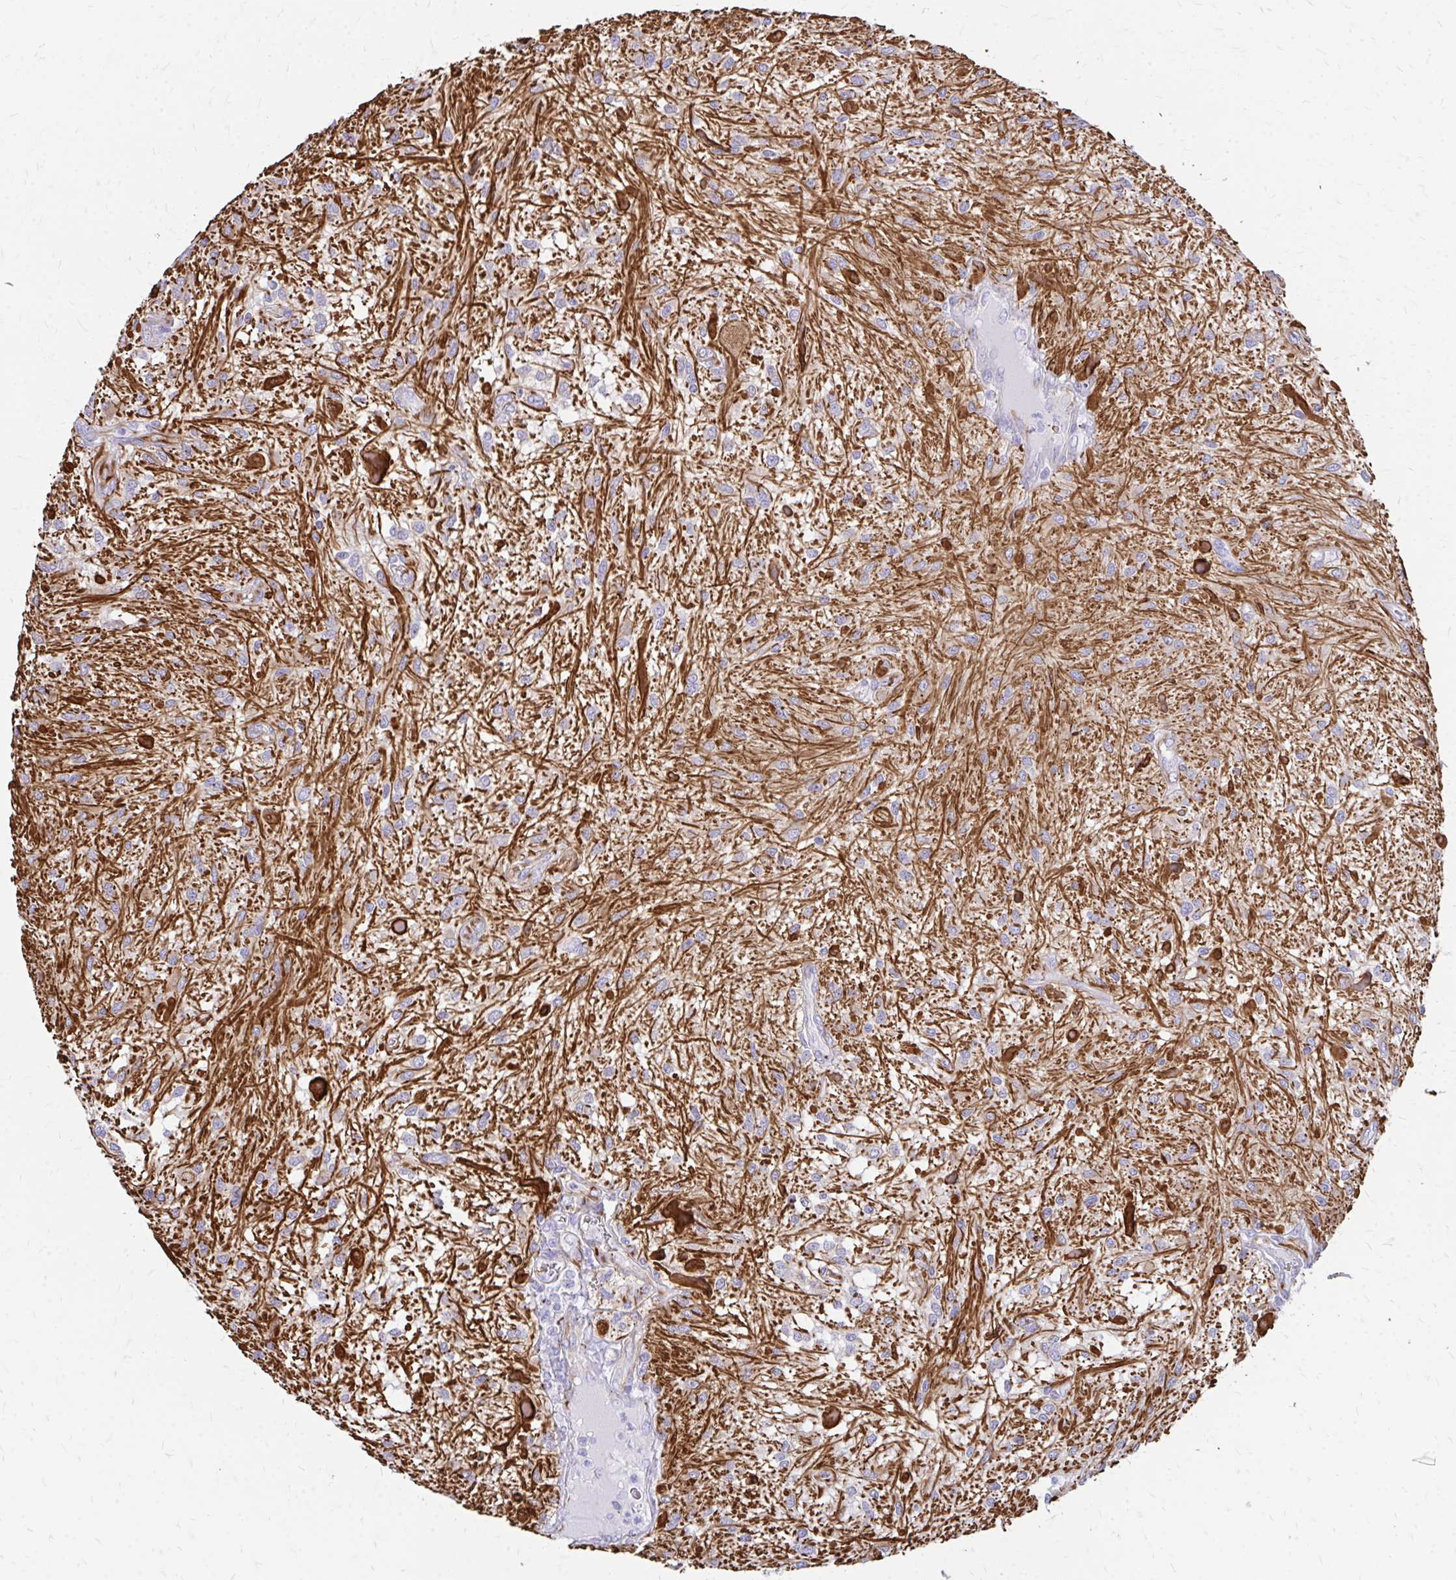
{"staining": {"intensity": "negative", "quantity": "none", "location": "none"}, "tissue": "glioma", "cell_type": "Tumor cells", "image_type": "cancer", "snomed": [{"axis": "morphology", "description": "Glioma, malignant, Low grade"}, {"axis": "topography", "description": "Cerebellum"}], "caption": "Human malignant glioma (low-grade) stained for a protein using immunohistochemistry exhibits no expression in tumor cells.", "gene": "ZNF699", "patient": {"sex": "female", "age": 14}}